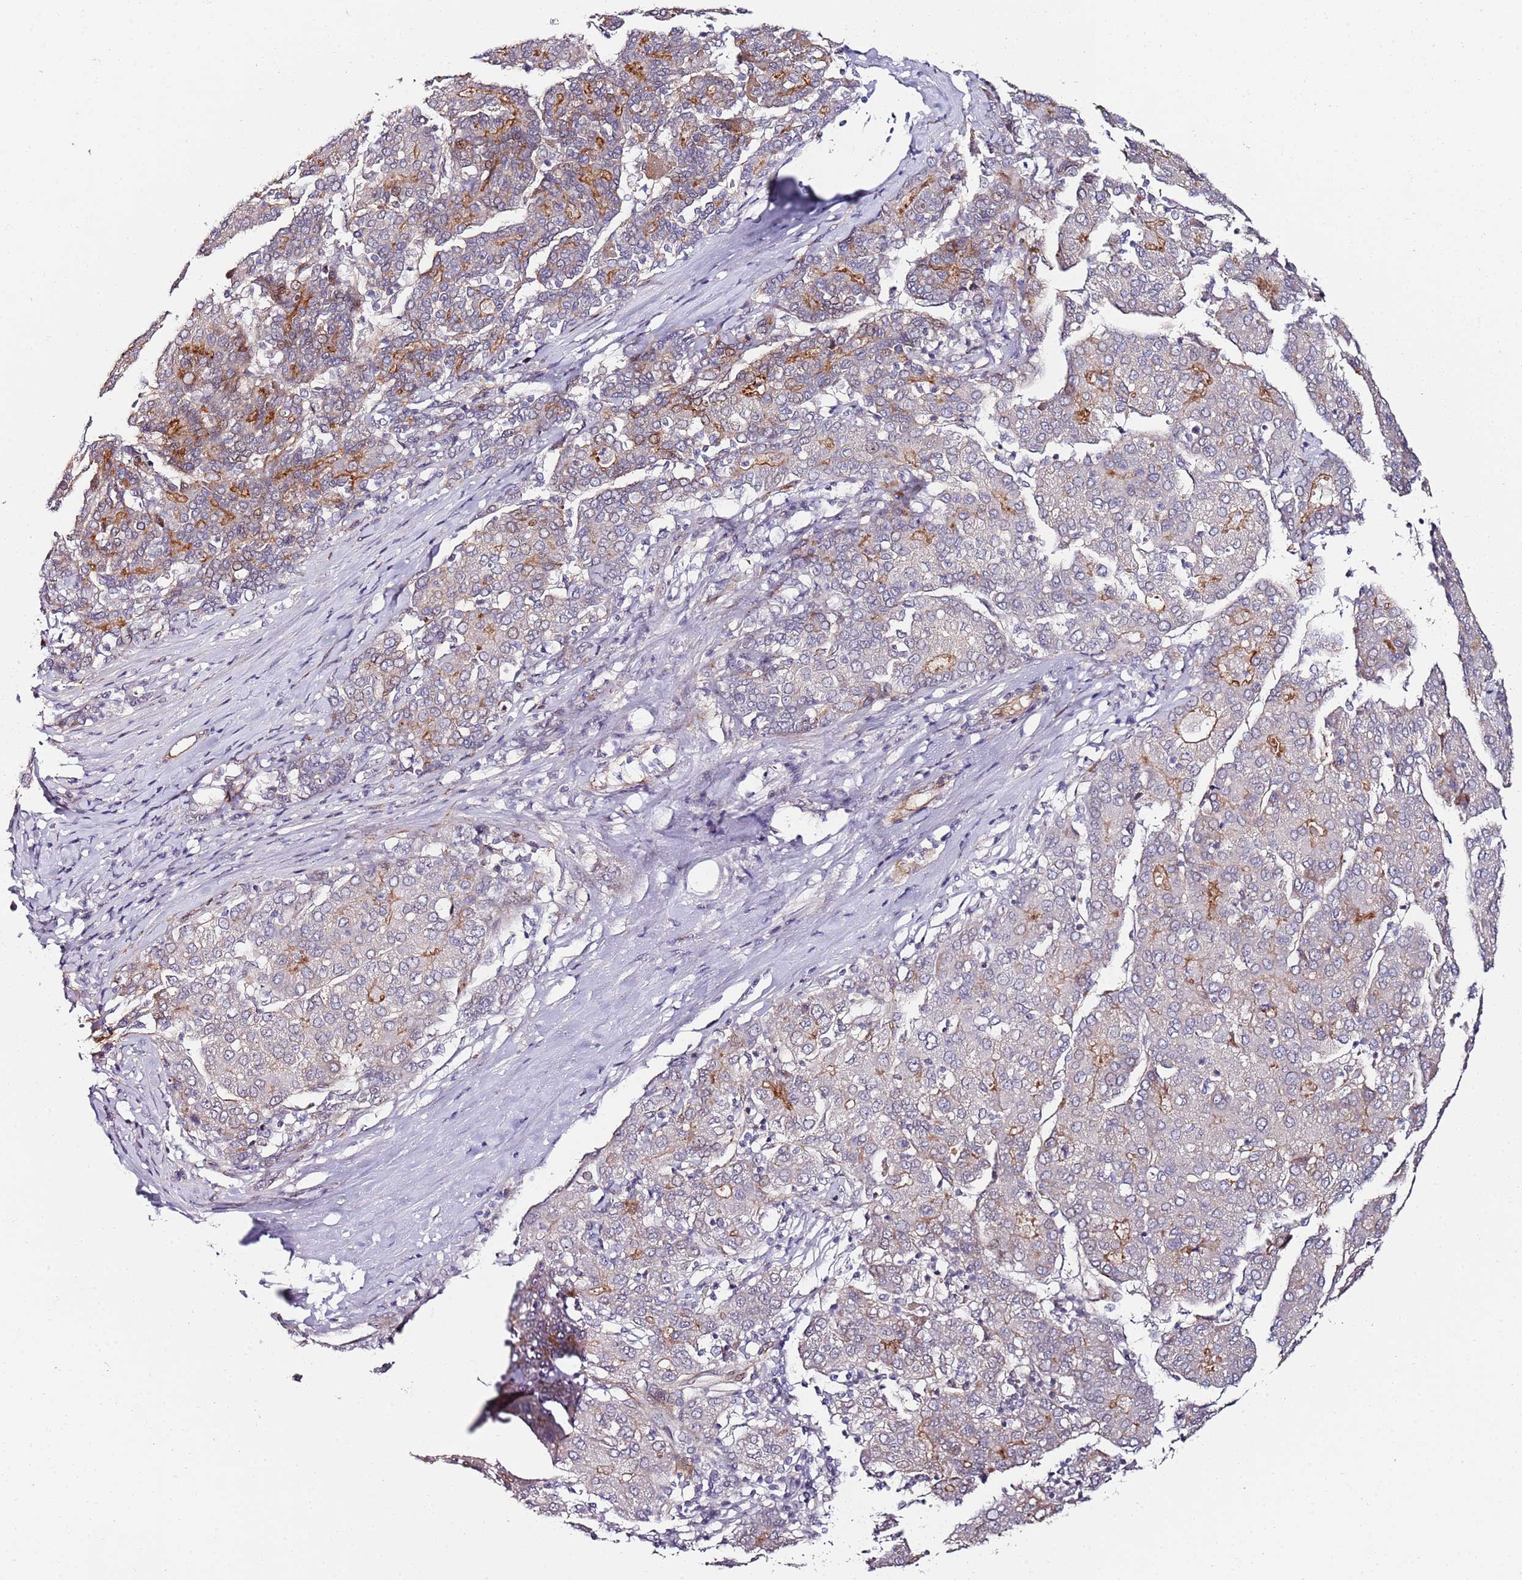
{"staining": {"intensity": "moderate", "quantity": "<25%", "location": "cytoplasmic/membranous"}, "tissue": "liver cancer", "cell_type": "Tumor cells", "image_type": "cancer", "snomed": [{"axis": "morphology", "description": "Carcinoma, Hepatocellular, NOS"}, {"axis": "topography", "description": "Liver"}], "caption": "Liver cancer (hepatocellular carcinoma) stained with a brown dye exhibits moderate cytoplasmic/membranous positive positivity in about <25% of tumor cells.", "gene": "DUSP28", "patient": {"sex": "male", "age": 65}}